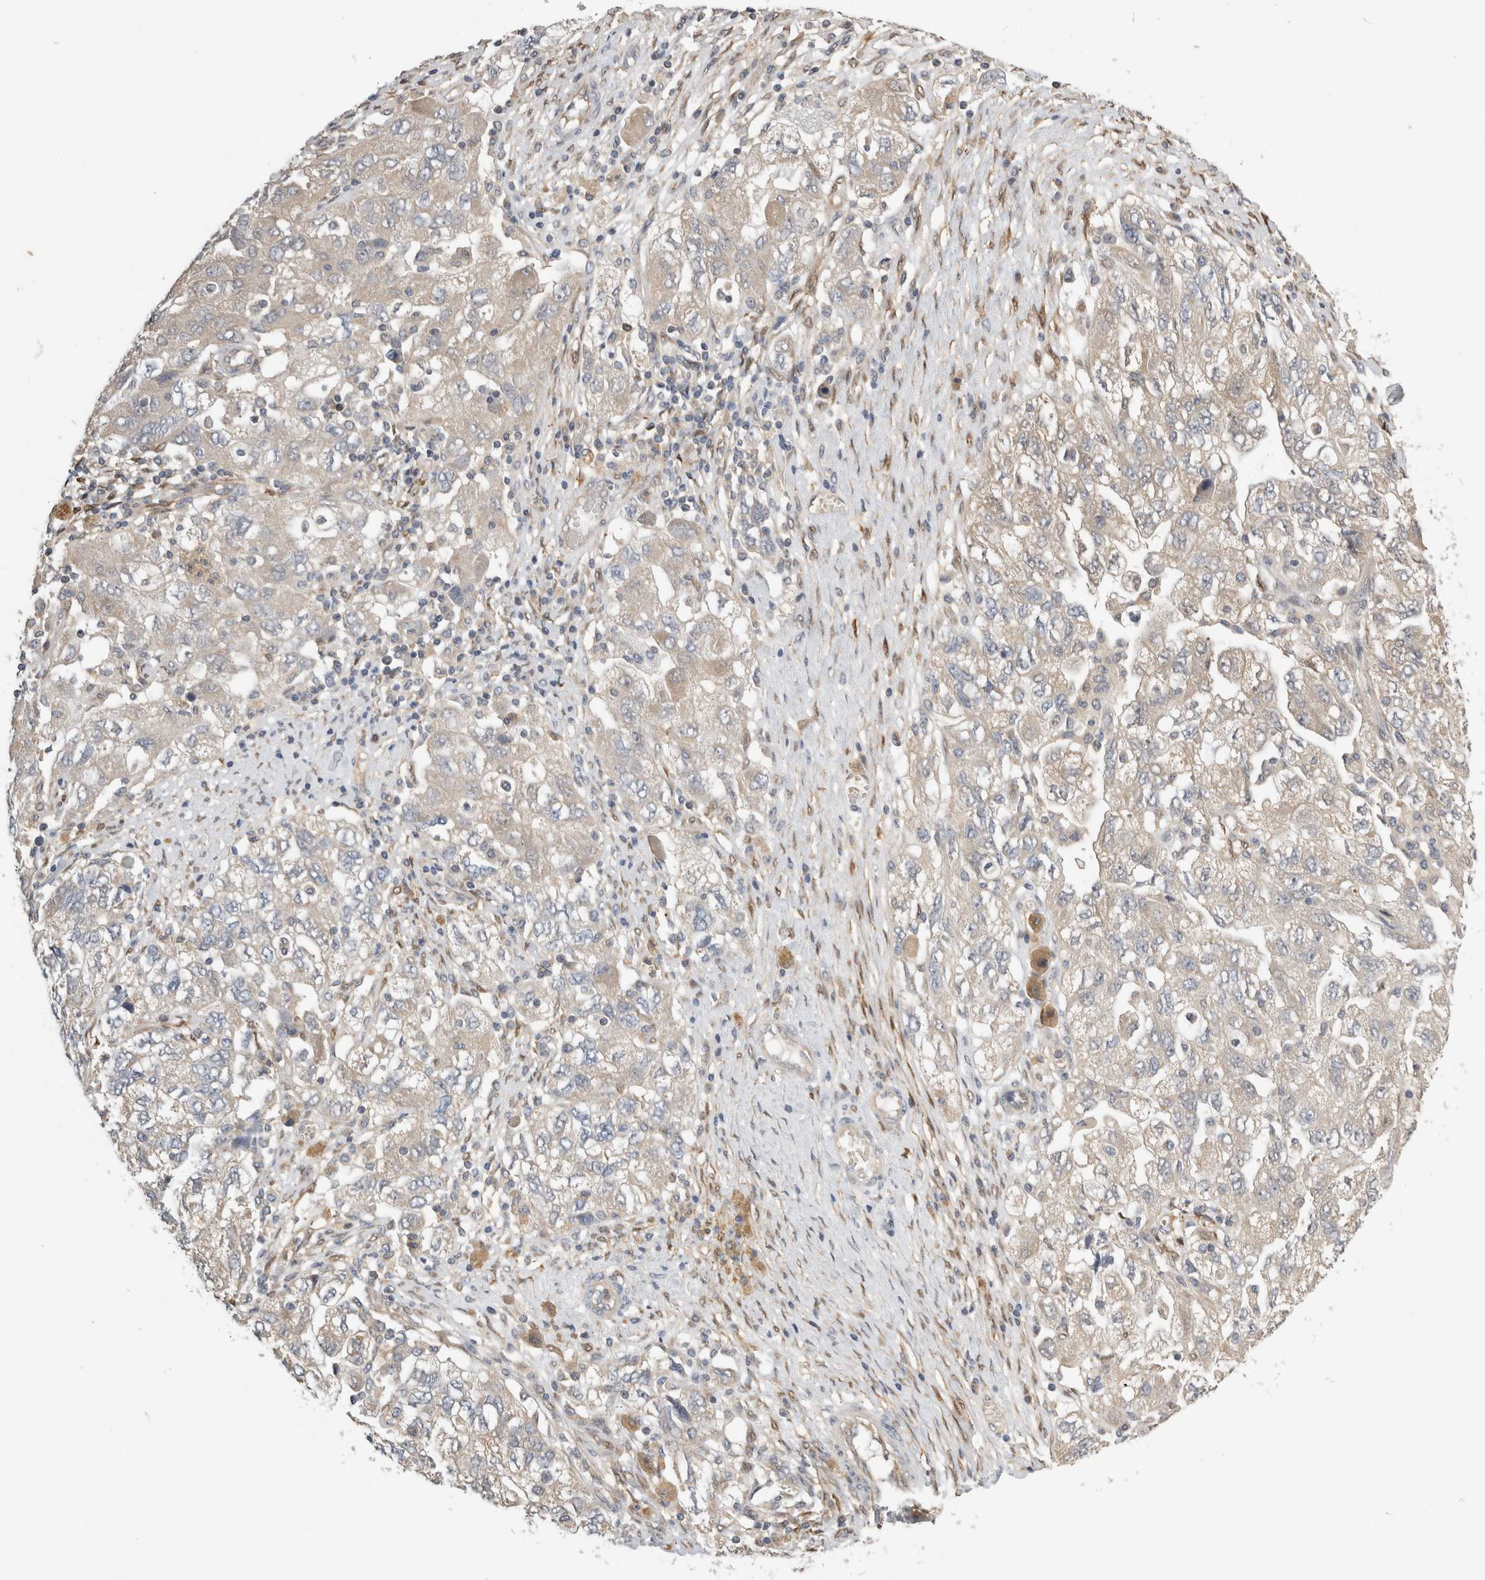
{"staining": {"intensity": "negative", "quantity": "none", "location": "none"}, "tissue": "ovarian cancer", "cell_type": "Tumor cells", "image_type": "cancer", "snomed": [{"axis": "morphology", "description": "Carcinoma, NOS"}, {"axis": "morphology", "description": "Cystadenocarcinoma, serous, NOS"}, {"axis": "topography", "description": "Ovary"}], "caption": "High power microscopy histopathology image of an immunohistochemistry photomicrograph of ovarian cancer, revealing no significant staining in tumor cells.", "gene": "PGM1", "patient": {"sex": "female", "age": 69}}